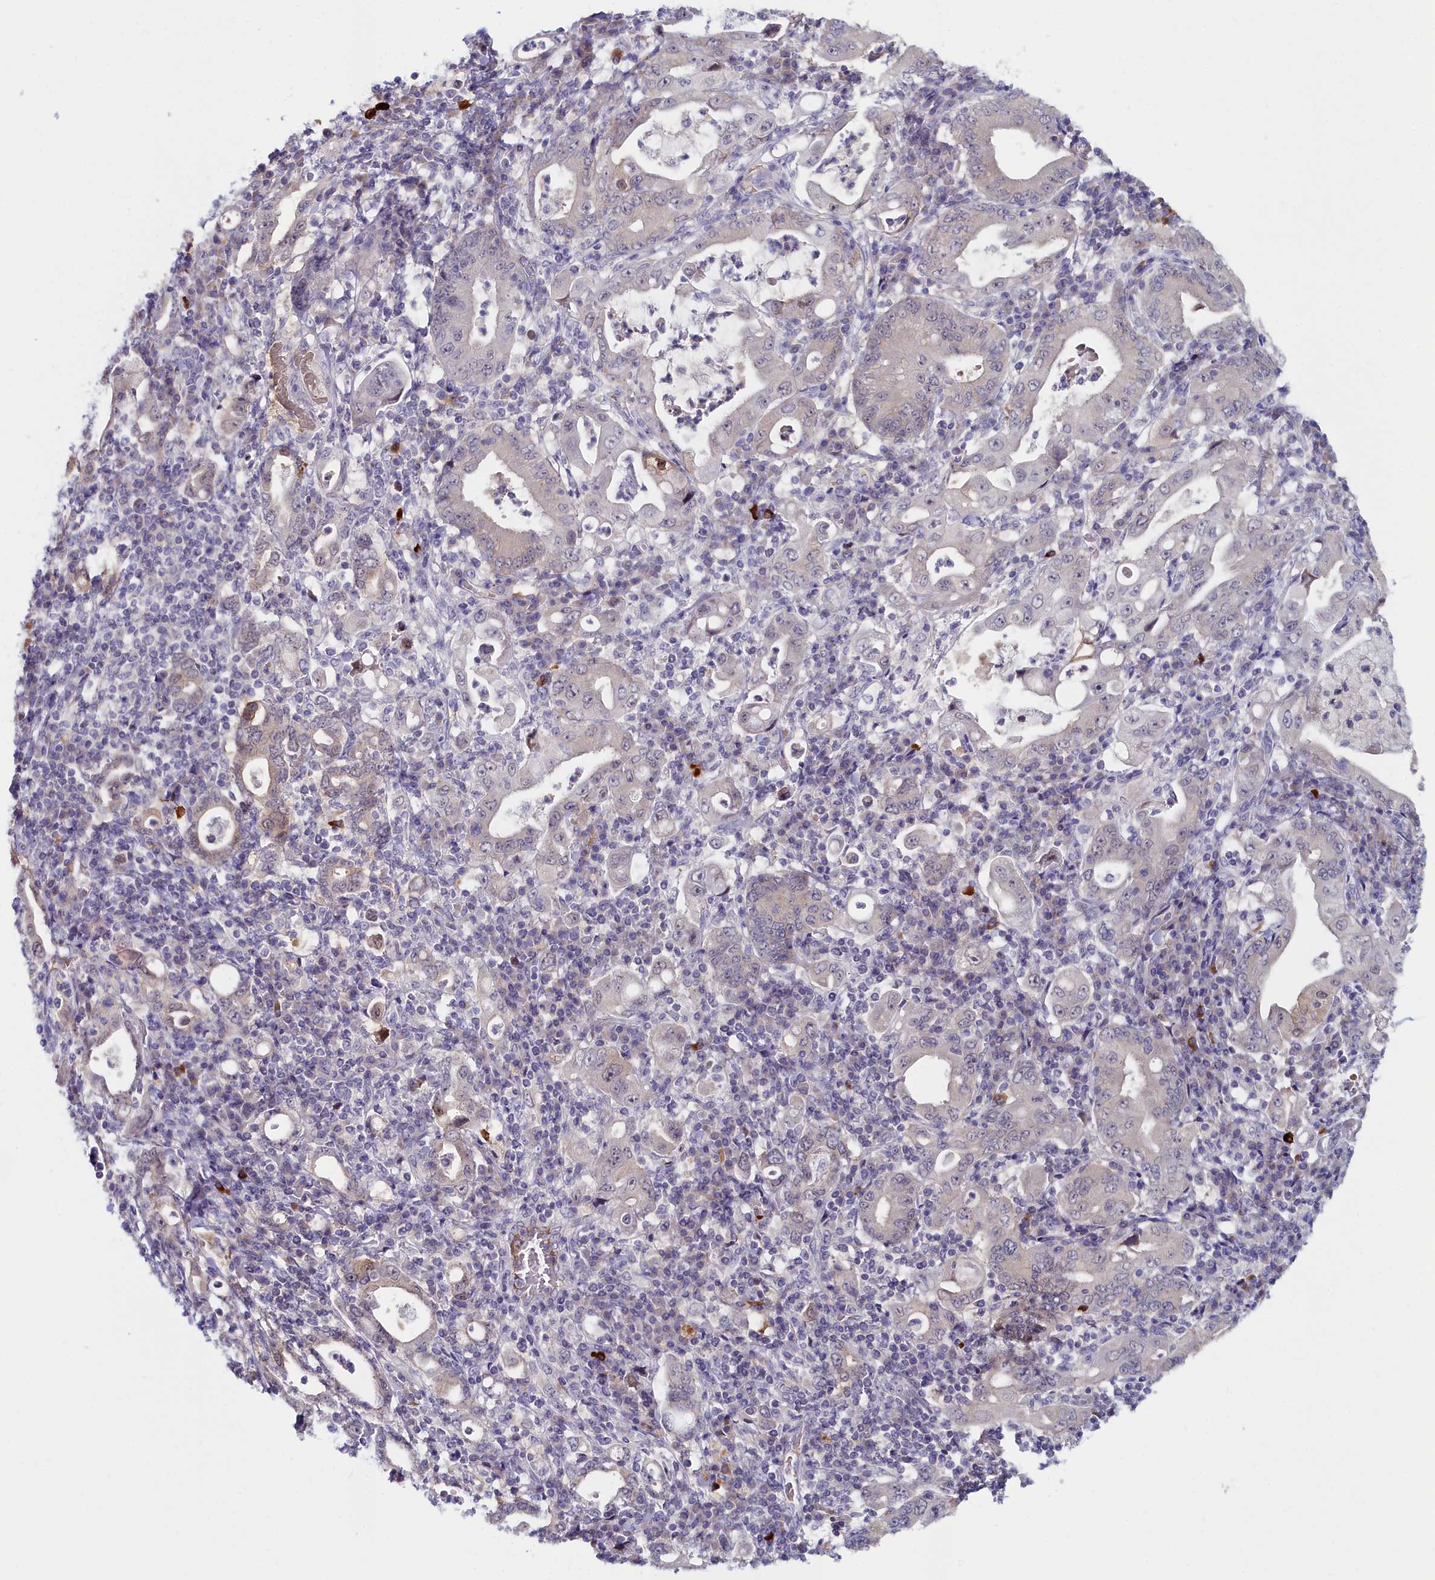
{"staining": {"intensity": "weak", "quantity": "<25%", "location": "nuclear"}, "tissue": "stomach cancer", "cell_type": "Tumor cells", "image_type": "cancer", "snomed": [{"axis": "morphology", "description": "Normal tissue, NOS"}, {"axis": "morphology", "description": "Adenocarcinoma, NOS"}, {"axis": "topography", "description": "Esophagus"}, {"axis": "topography", "description": "Stomach, upper"}, {"axis": "topography", "description": "Peripheral nerve tissue"}], "caption": "Immunohistochemistry (IHC) of human stomach cancer (adenocarcinoma) exhibits no positivity in tumor cells. The staining is performed using DAB (3,3'-diaminobenzidine) brown chromogen with nuclei counter-stained in using hematoxylin.", "gene": "KCTD18", "patient": {"sex": "male", "age": 62}}